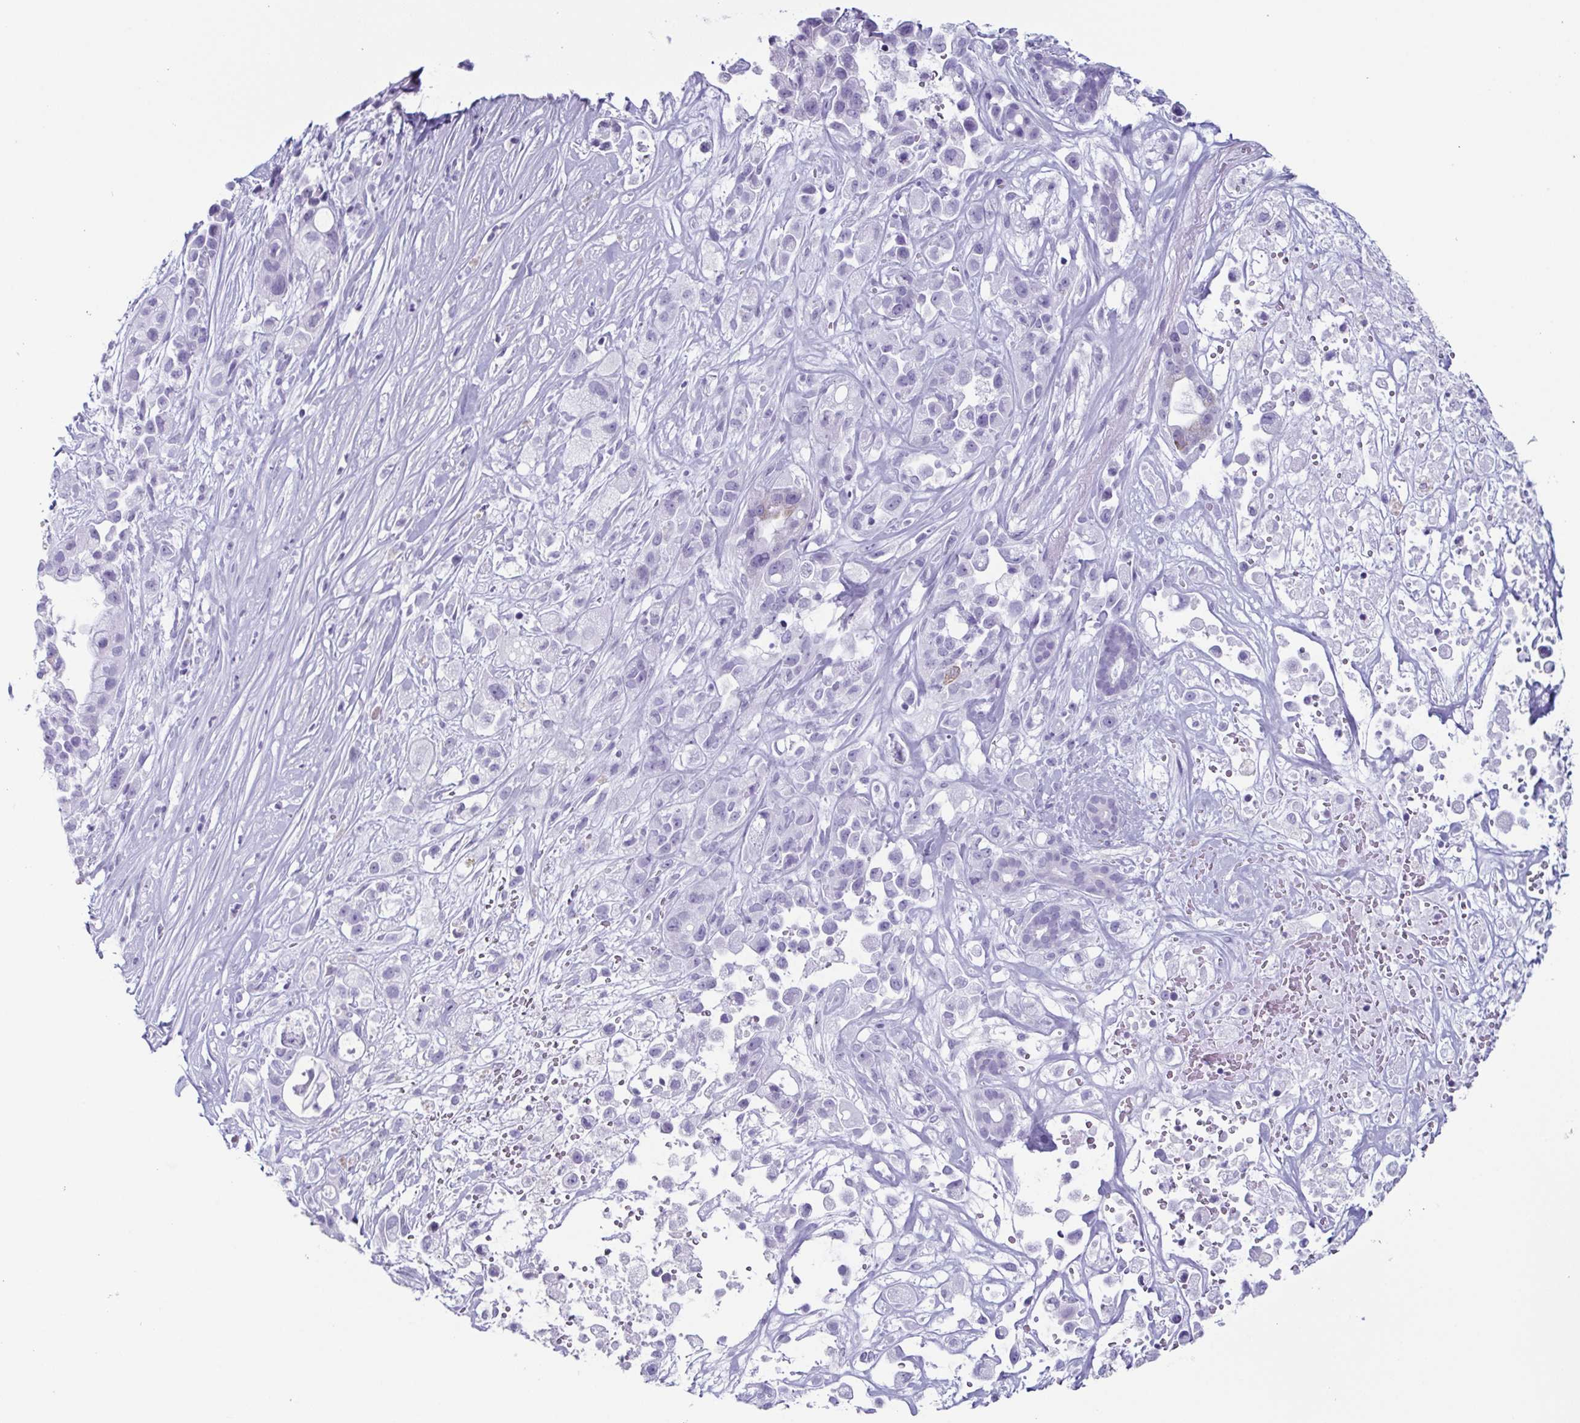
{"staining": {"intensity": "negative", "quantity": "none", "location": "none"}, "tissue": "pancreatic cancer", "cell_type": "Tumor cells", "image_type": "cancer", "snomed": [{"axis": "morphology", "description": "Adenocarcinoma, NOS"}, {"axis": "topography", "description": "Pancreas"}], "caption": "A high-resolution micrograph shows immunohistochemistry (IHC) staining of pancreatic cancer, which displays no significant expression in tumor cells.", "gene": "ENKUR", "patient": {"sex": "male", "age": 44}}